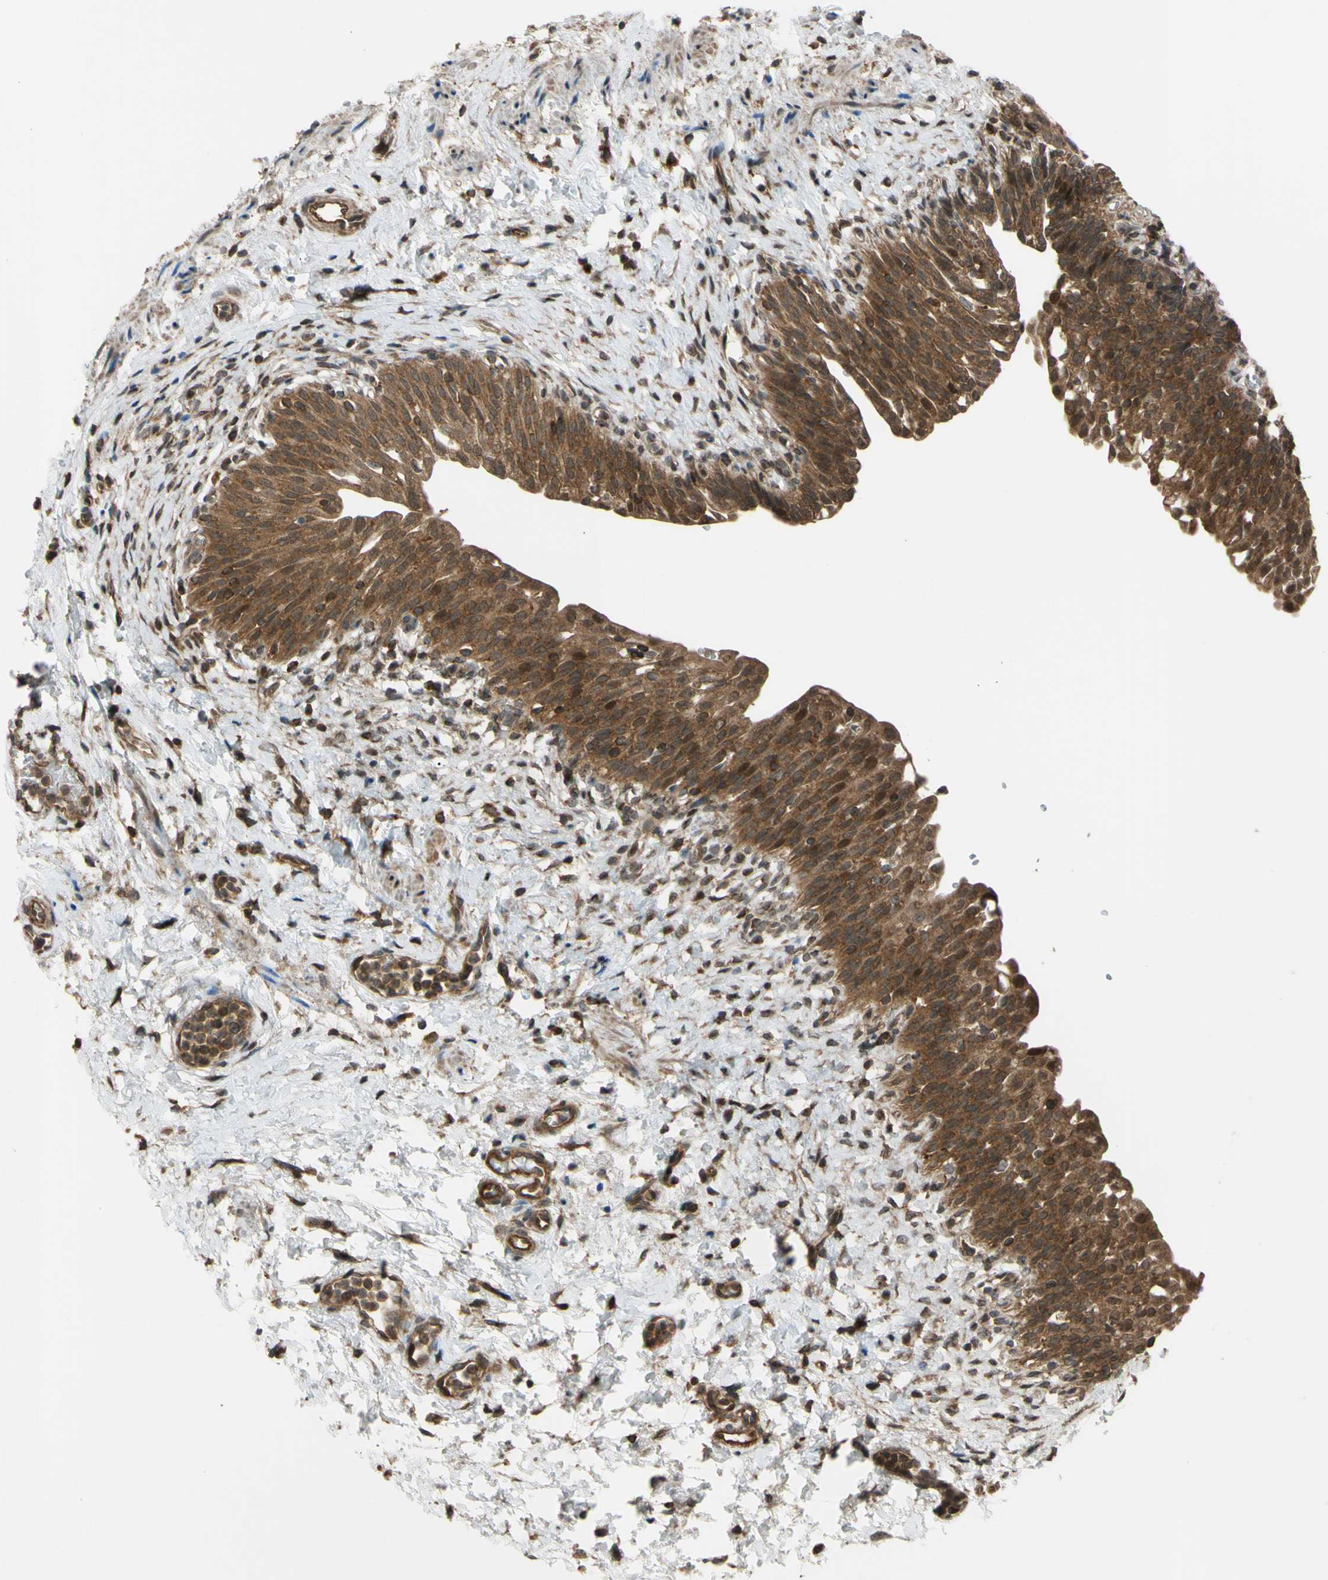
{"staining": {"intensity": "moderate", "quantity": ">75%", "location": "cytoplasmic/membranous,nuclear"}, "tissue": "urinary bladder", "cell_type": "Urothelial cells", "image_type": "normal", "snomed": [{"axis": "morphology", "description": "Normal tissue, NOS"}, {"axis": "topography", "description": "Urinary bladder"}], "caption": "Urinary bladder stained with IHC reveals moderate cytoplasmic/membranous,nuclear positivity in about >75% of urothelial cells. The staining was performed using DAB (3,3'-diaminobenzidine) to visualize the protein expression in brown, while the nuclei were stained in blue with hematoxylin (Magnification: 20x).", "gene": "FLII", "patient": {"sex": "male", "age": 55}}